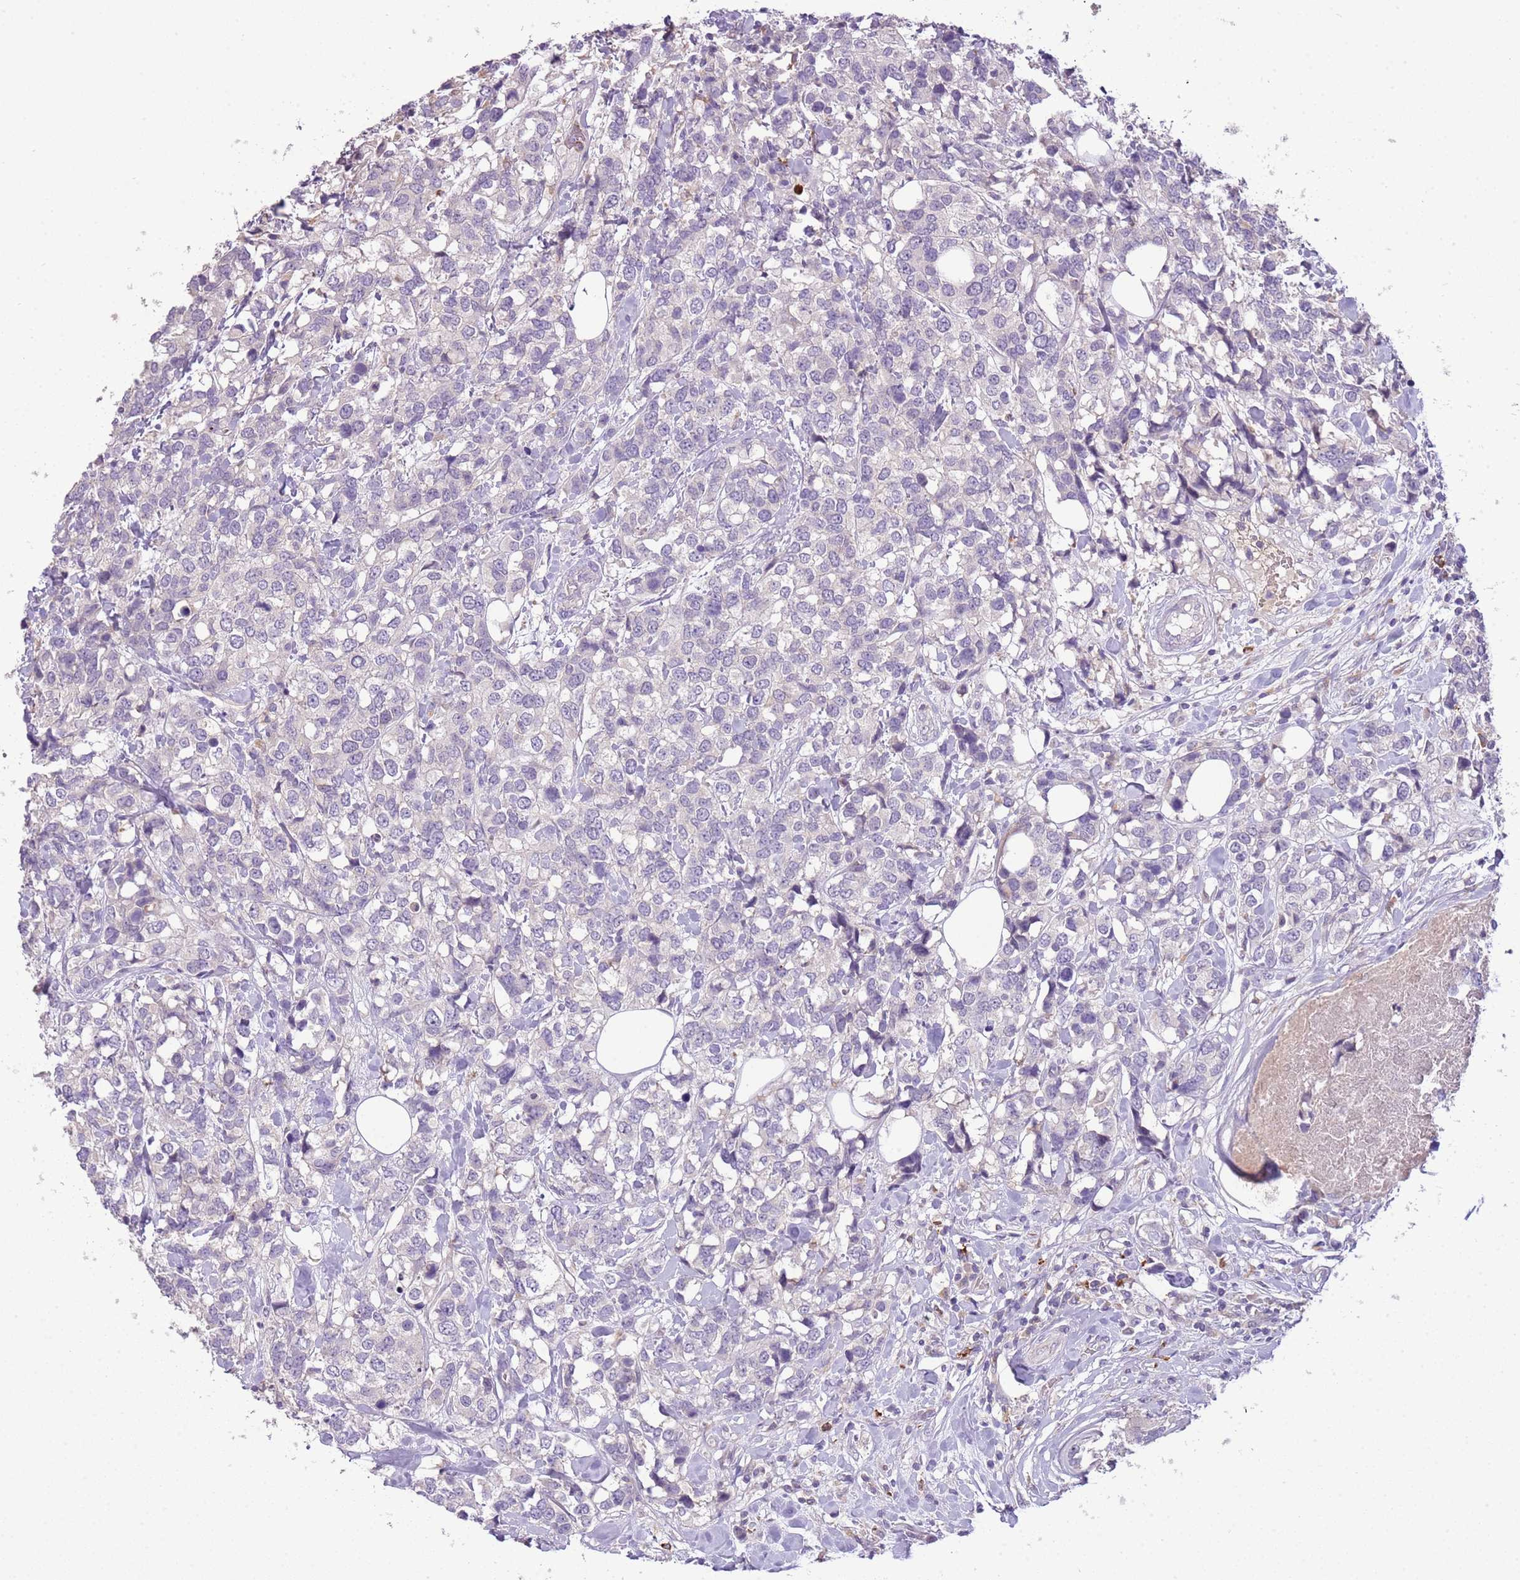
{"staining": {"intensity": "negative", "quantity": "none", "location": "none"}, "tissue": "breast cancer", "cell_type": "Tumor cells", "image_type": "cancer", "snomed": [{"axis": "morphology", "description": "Lobular carcinoma"}, {"axis": "topography", "description": "Breast"}], "caption": "This image is of breast cancer stained with IHC to label a protein in brown with the nuclei are counter-stained blue. There is no staining in tumor cells.", "gene": "SCAMP5", "patient": {"sex": "female", "age": 59}}